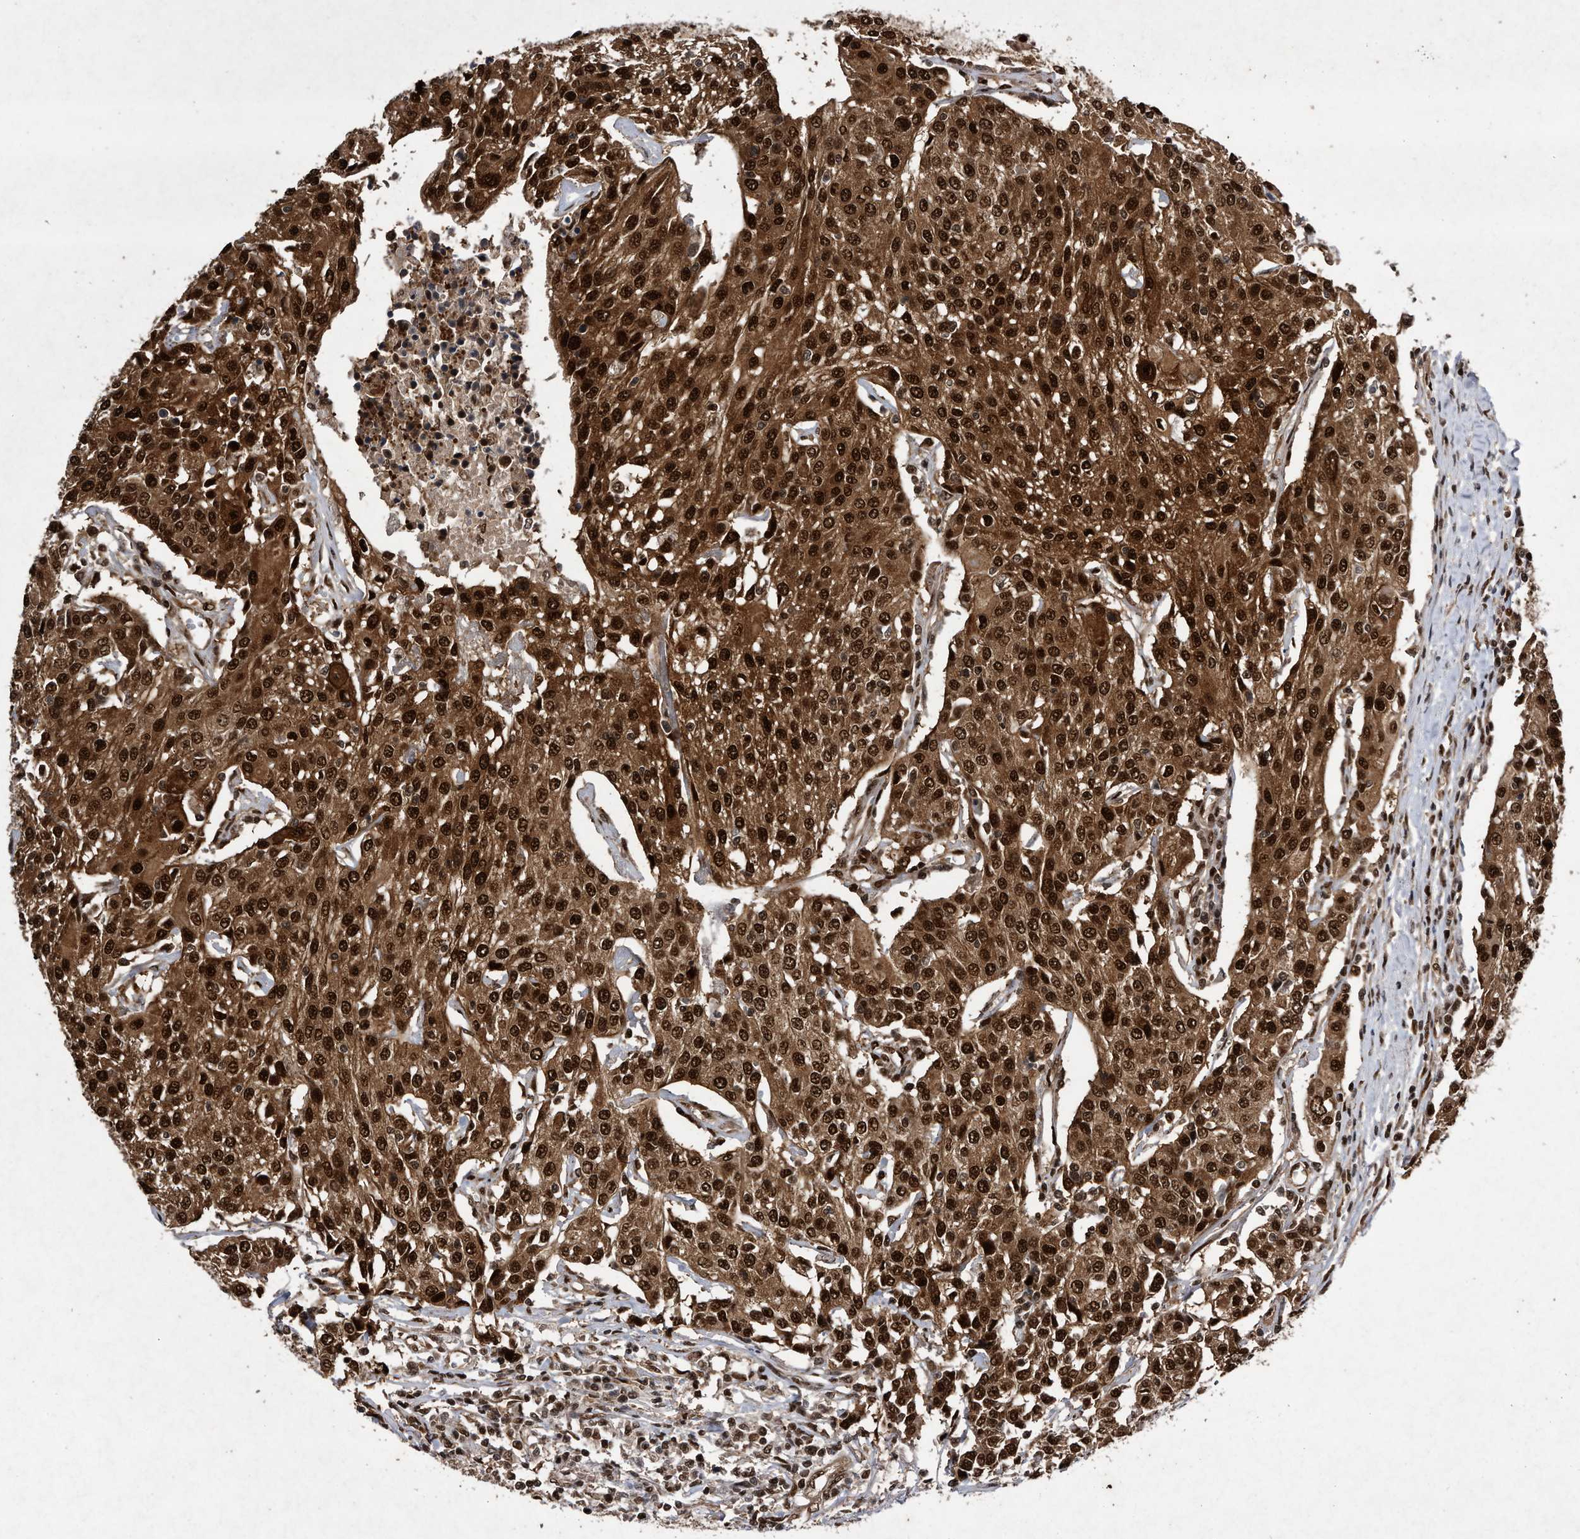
{"staining": {"intensity": "strong", "quantity": ">75%", "location": "cytoplasmic/membranous,nuclear"}, "tissue": "urothelial cancer", "cell_type": "Tumor cells", "image_type": "cancer", "snomed": [{"axis": "morphology", "description": "Urothelial carcinoma, High grade"}, {"axis": "topography", "description": "Urinary bladder"}], "caption": "Human high-grade urothelial carcinoma stained for a protein (brown) displays strong cytoplasmic/membranous and nuclear positive expression in about >75% of tumor cells.", "gene": "RAD23B", "patient": {"sex": "female", "age": 85}}